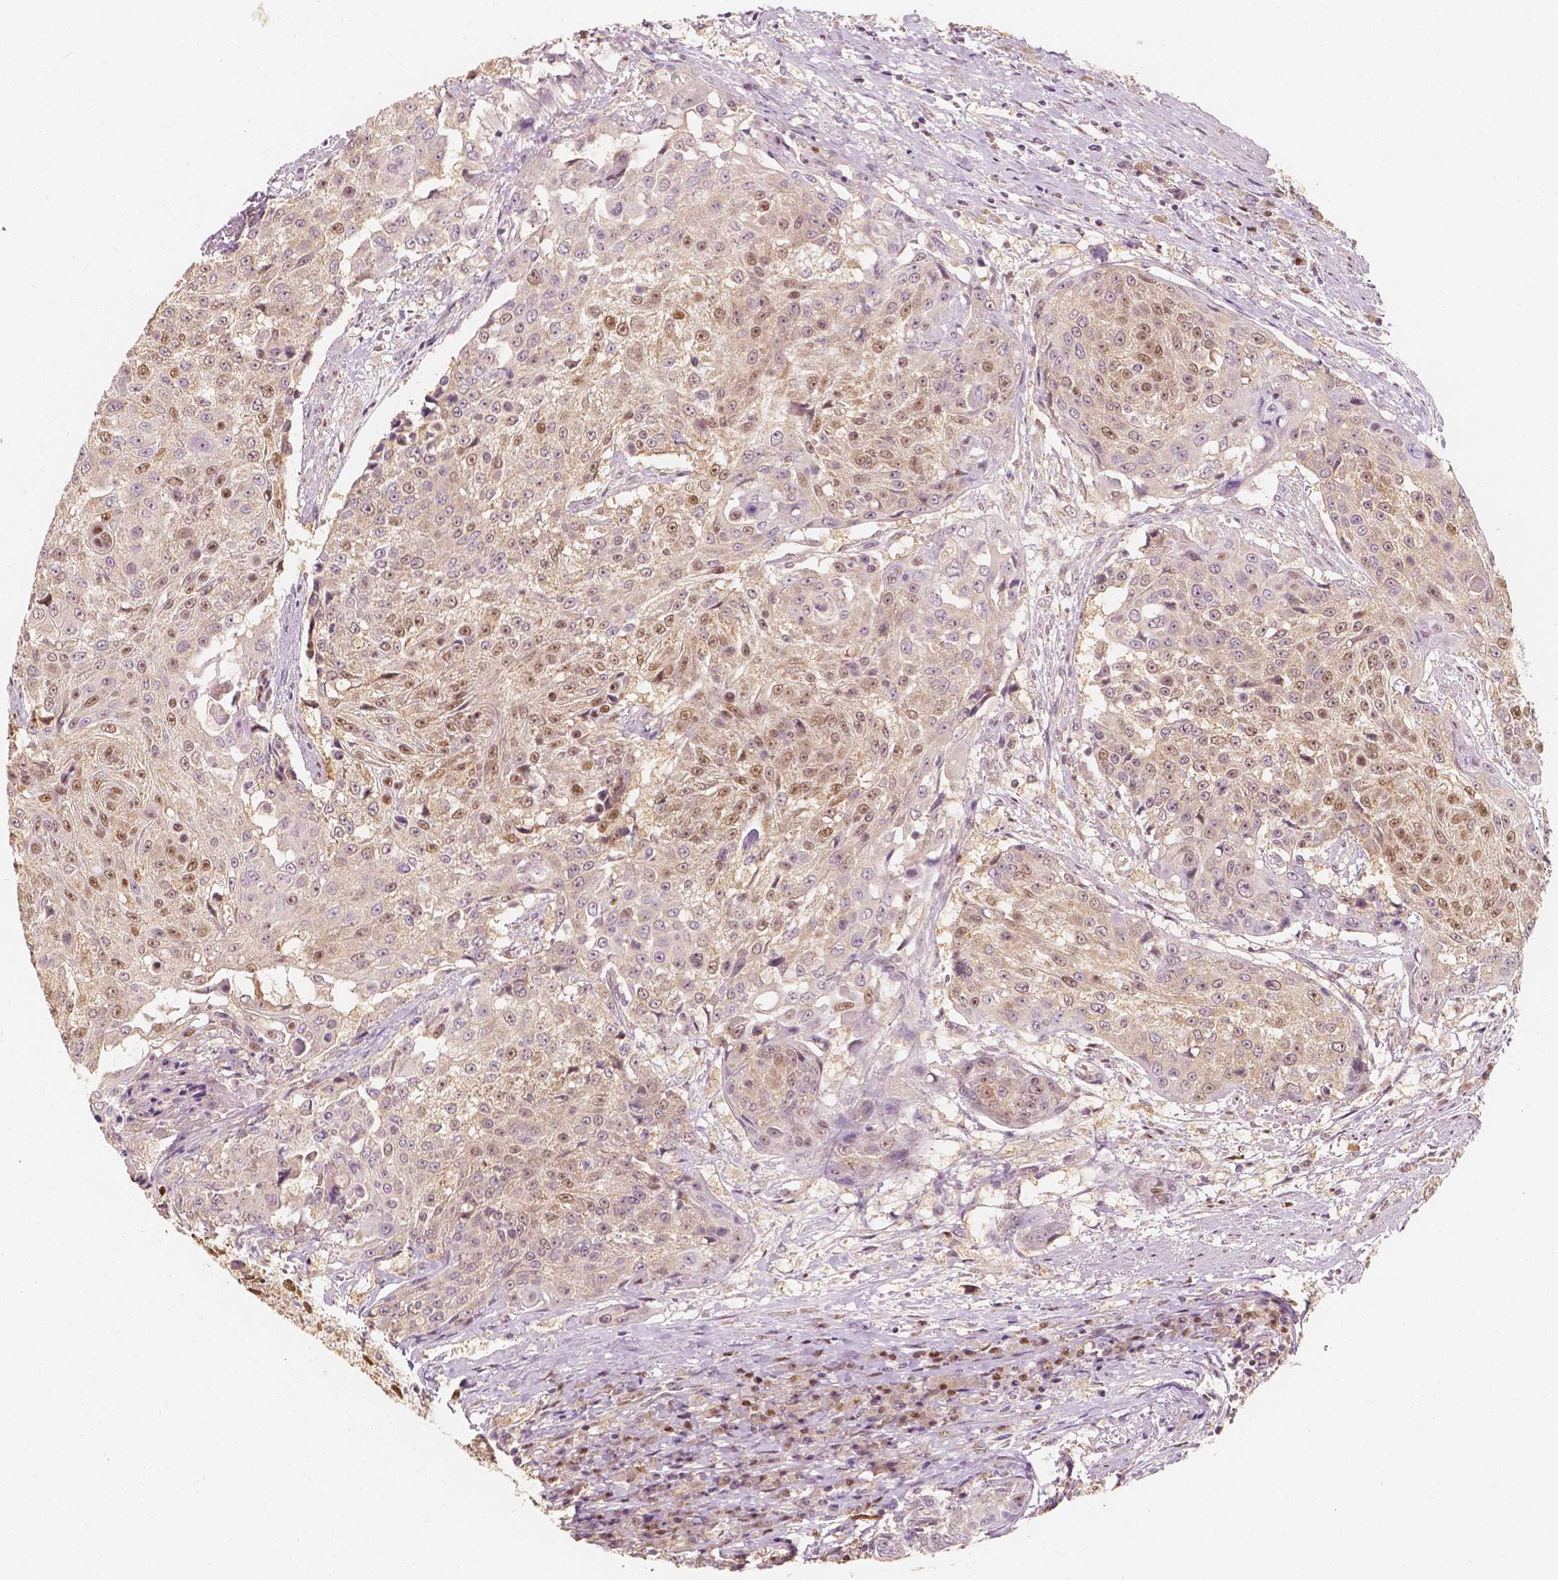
{"staining": {"intensity": "moderate", "quantity": "<25%", "location": "nuclear"}, "tissue": "urothelial cancer", "cell_type": "Tumor cells", "image_type": "cancer", "snomed": [{"axis": "morphology", "description": "Urothelial carcinoma, High grade"}, {"axis": "topography", "description": "Urinary bladder"}], "caption": "A brown stain shows moderate nuclear expression of a protein in human urothelial carcinoma (high-grade) tumor cells.", "gene": "TBC1D17", "patient": {"sex": "female", "age": 63}}